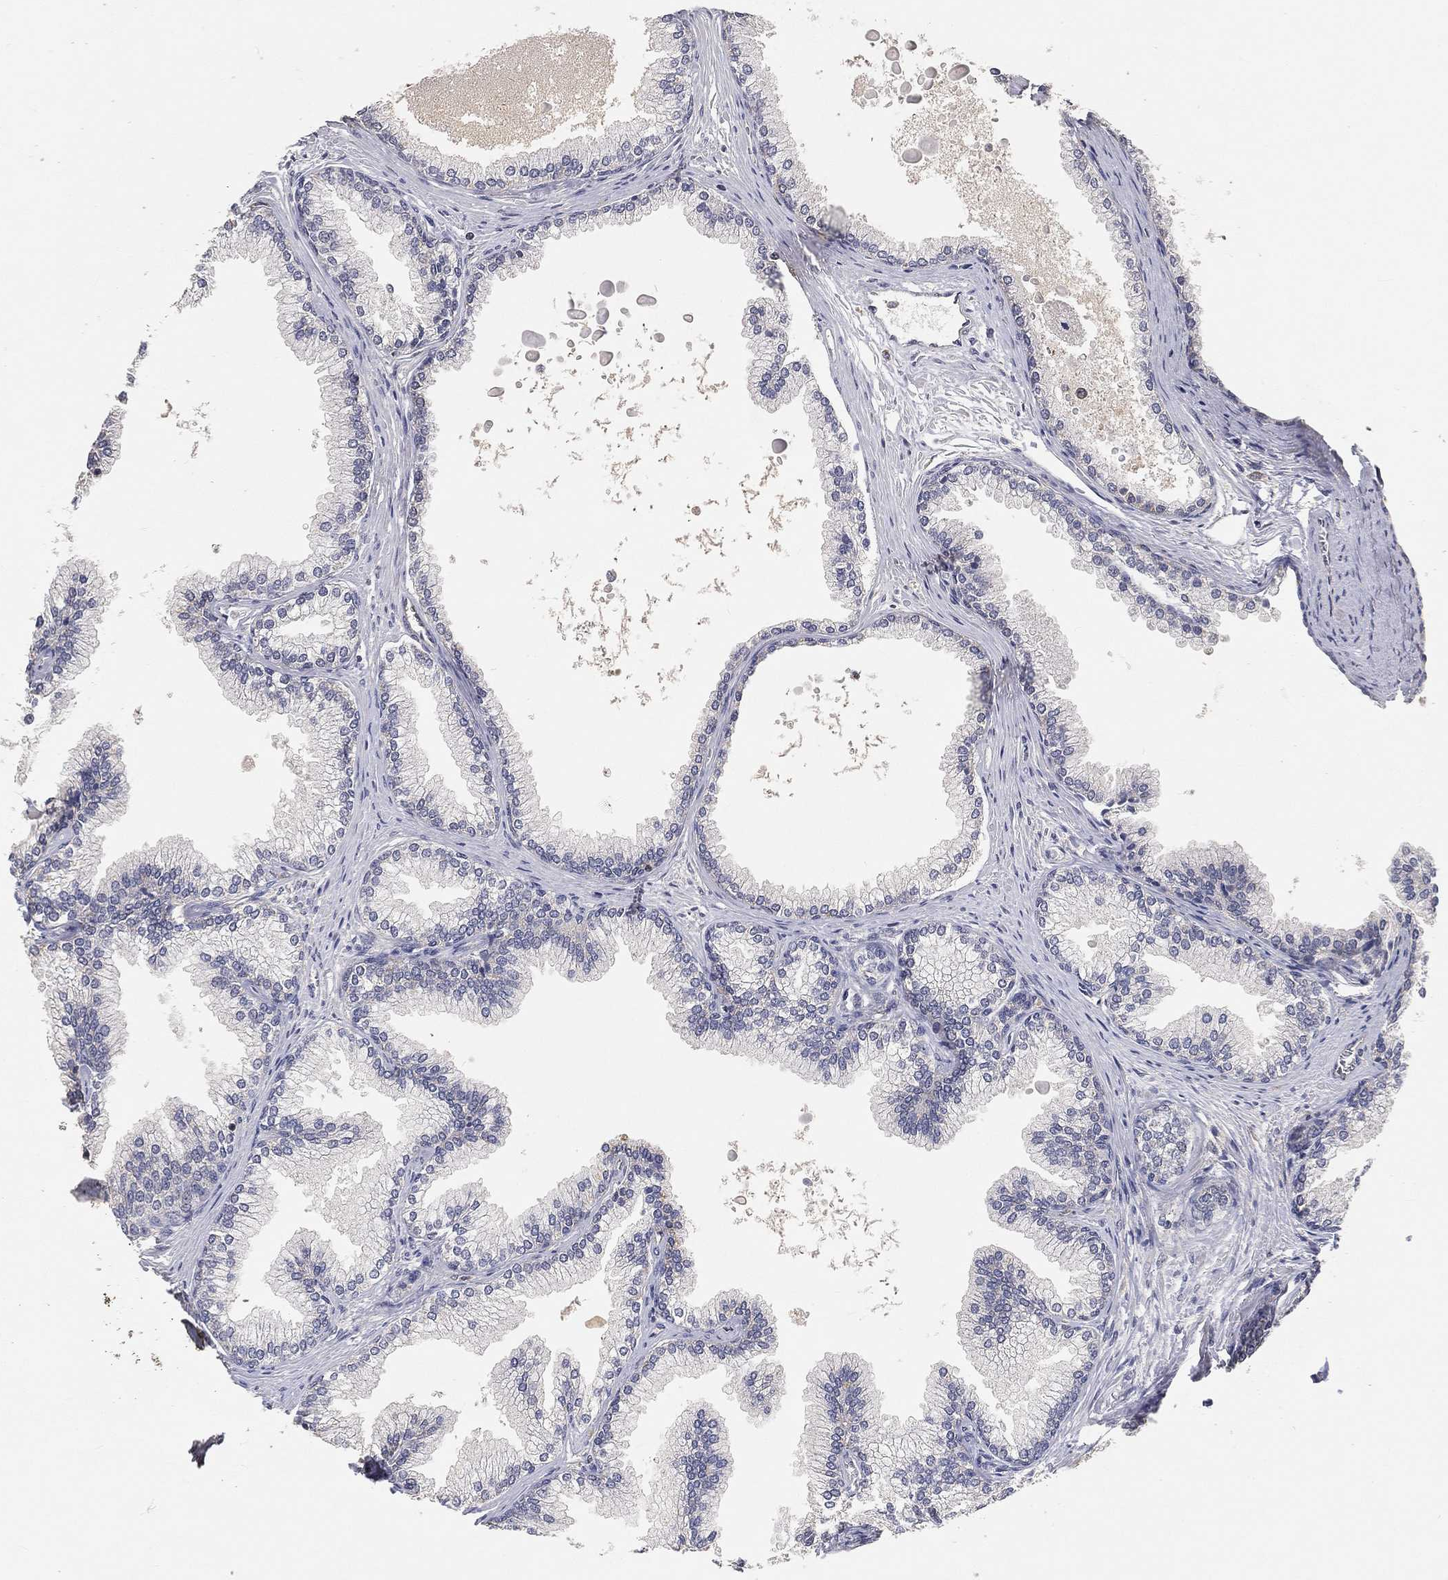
{"staining": {"intensity": "negative", "quantity": "none", "location": "none"}, "tissue": "prostate", "cell_type": "Glandular cells", "image_type": "normal", "snomed": [{"axis": "morphology", "description": "Normal tissue, NOS"}, {"axis": "topography", "description": "Prostate"}], "caption": "Unremarkable prostate was stained to show a protein in brown. There is no significant staining in glandular cells. The staining is performed using DAB brown chromogen with nuclei counter-stained in using hematoxylin.", "gene": "MAPK1", "patient": {"sex": "male", "age": 72}}